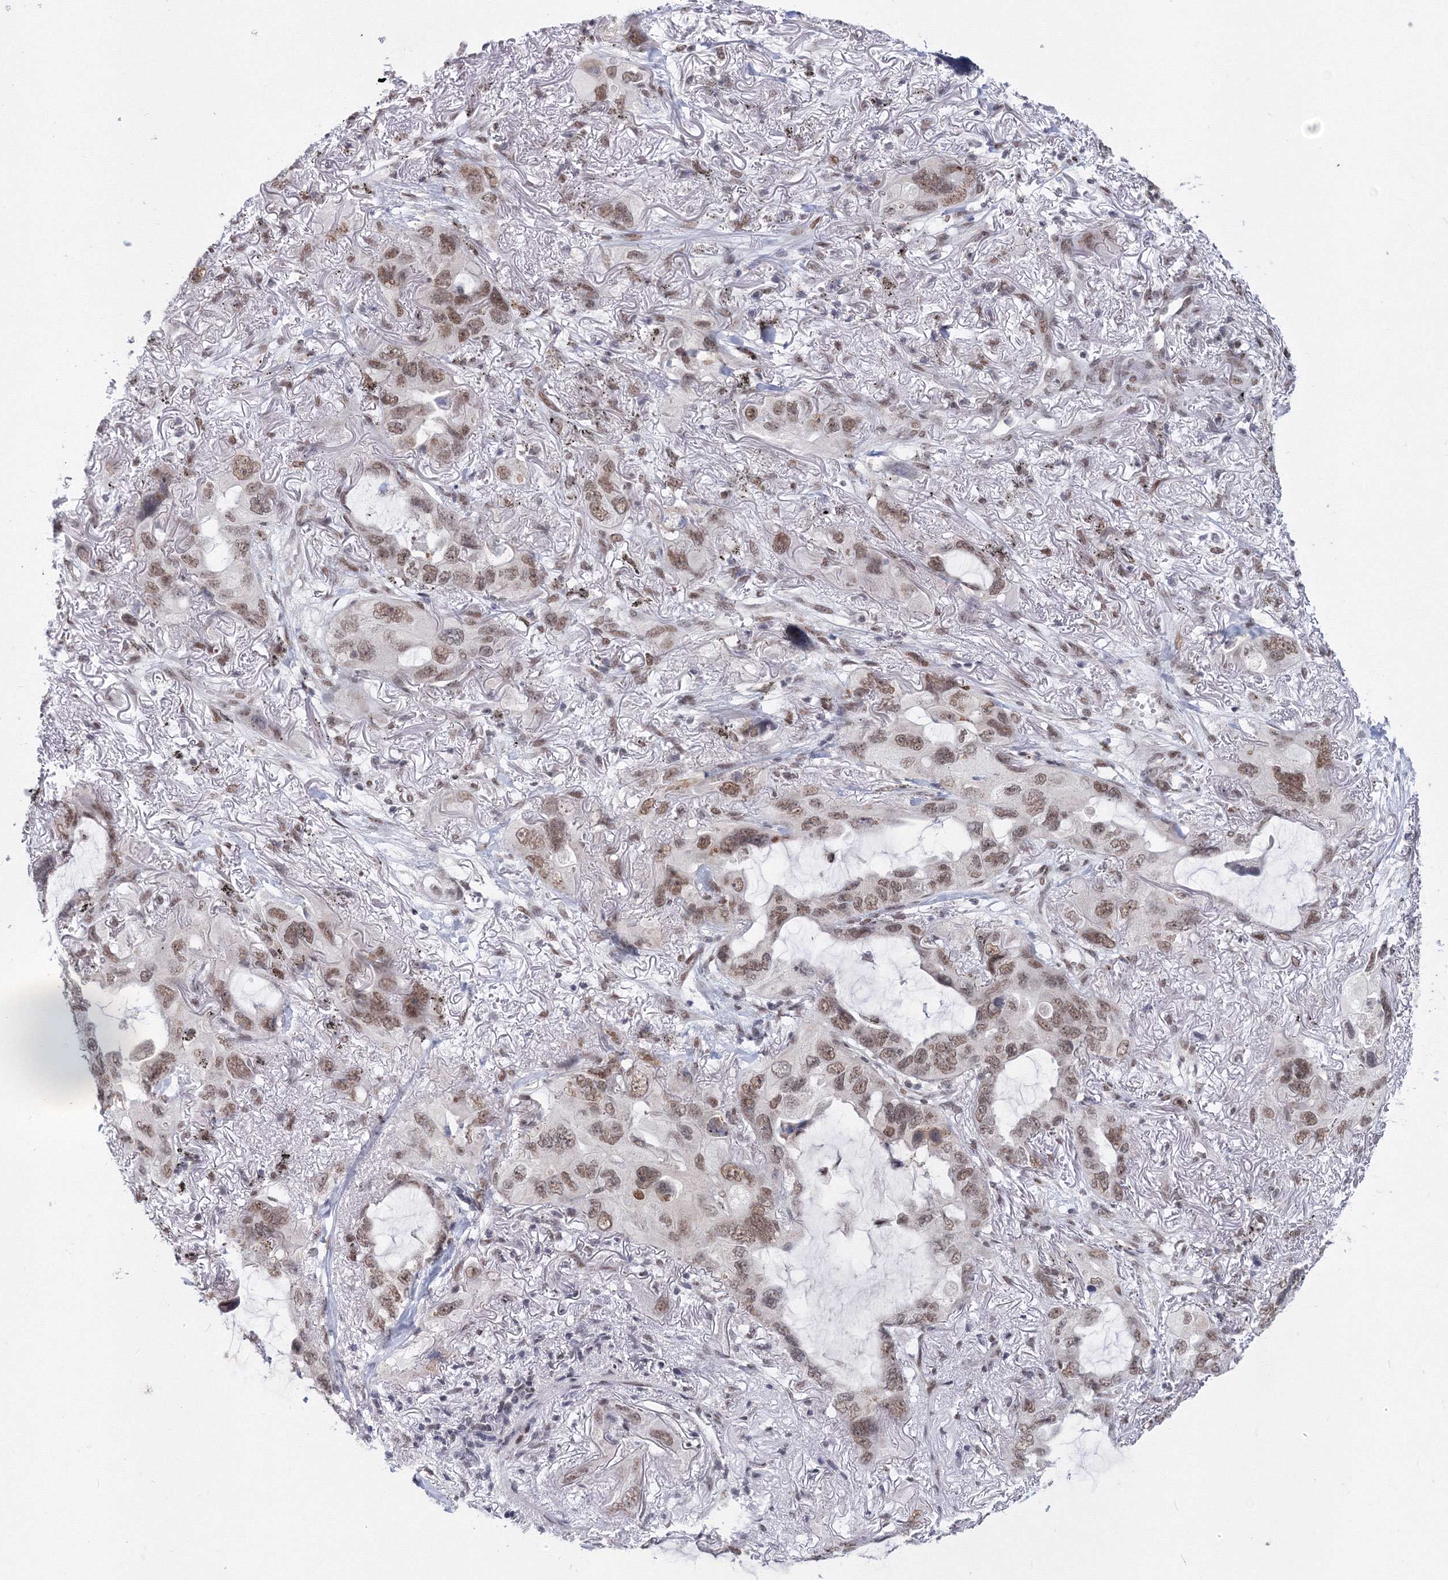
{"staining": {"intensity": "moderate", "quantity": ">75%", "location": "nuclear"}, "tissue": "lung cancer", "cell_type": "Tumor cells", "image_type": "cancer", "snomed": [{"axis": "morphology", "description": "Squamous cell carcinoma, NOS"}, {"axis": "topography", "description": "Lung"}], "caption": "This histopathology image shows immunohistochemistry staining of human lung cancer, with medium moderate nuclear positivity in approximately >75% of tumor cells.", "gene": "SF3B6", "patient": {"sex": "female", "age": 73}}